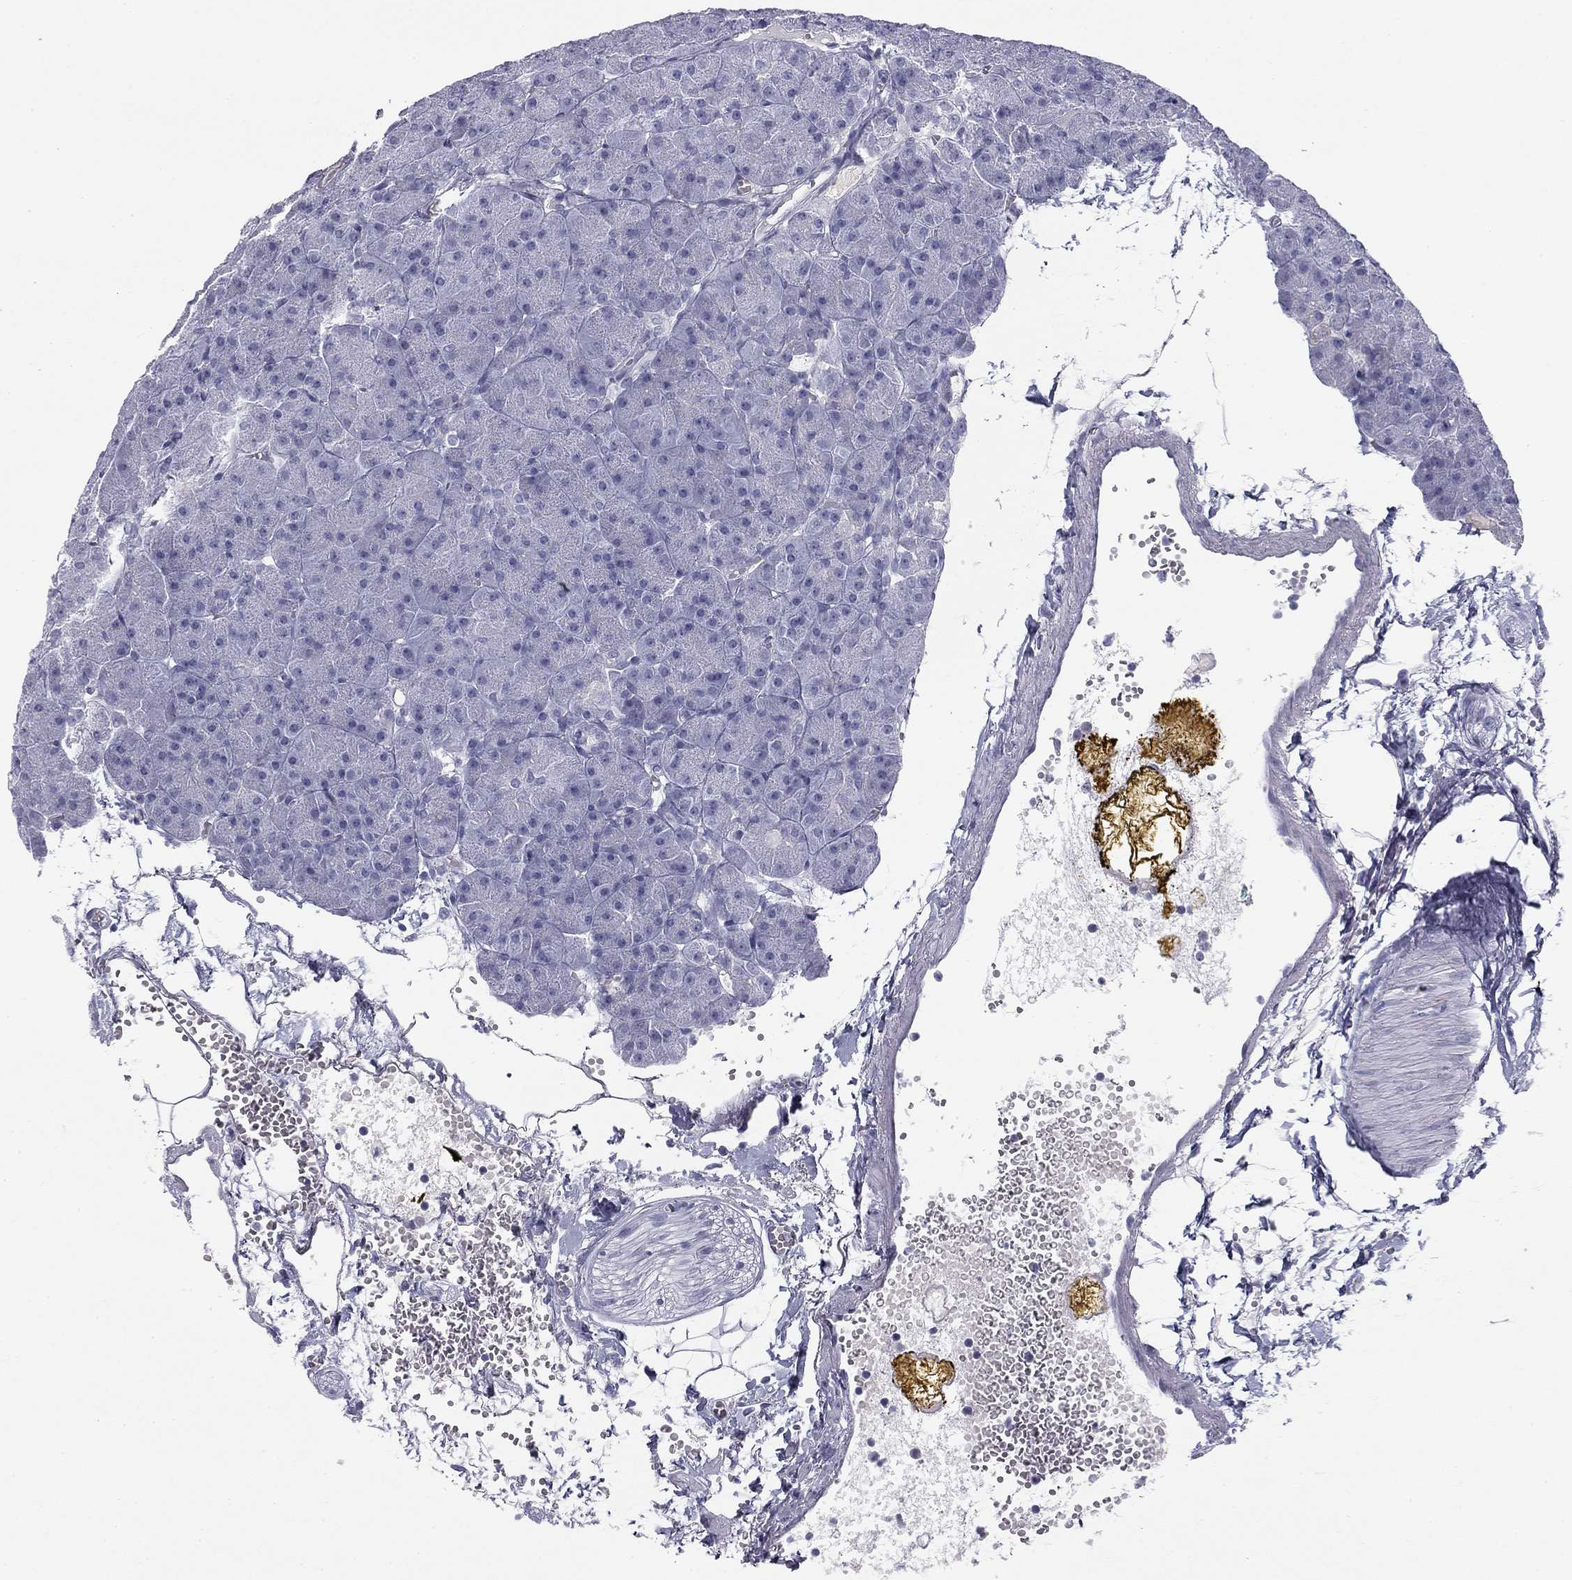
{"staining": {"intensity": "negative", "quantity": "none", "location": "none"}, "tissue": "pancreas", "cell_type": "Exocrine glandular cells", "image_type": "normal", "snomed": [{"axis": "morphology", "description": "Normal tissue, NOS"}, {"axis": "topography", "description": "Pancreas"}], "caption": "Immunohistochemical staining of unremarkable human pancreas displays no significant staining in exocrine glandular cells.", "gene": "TFAP2B", "patient": {"sex": "male", "age": 61}}